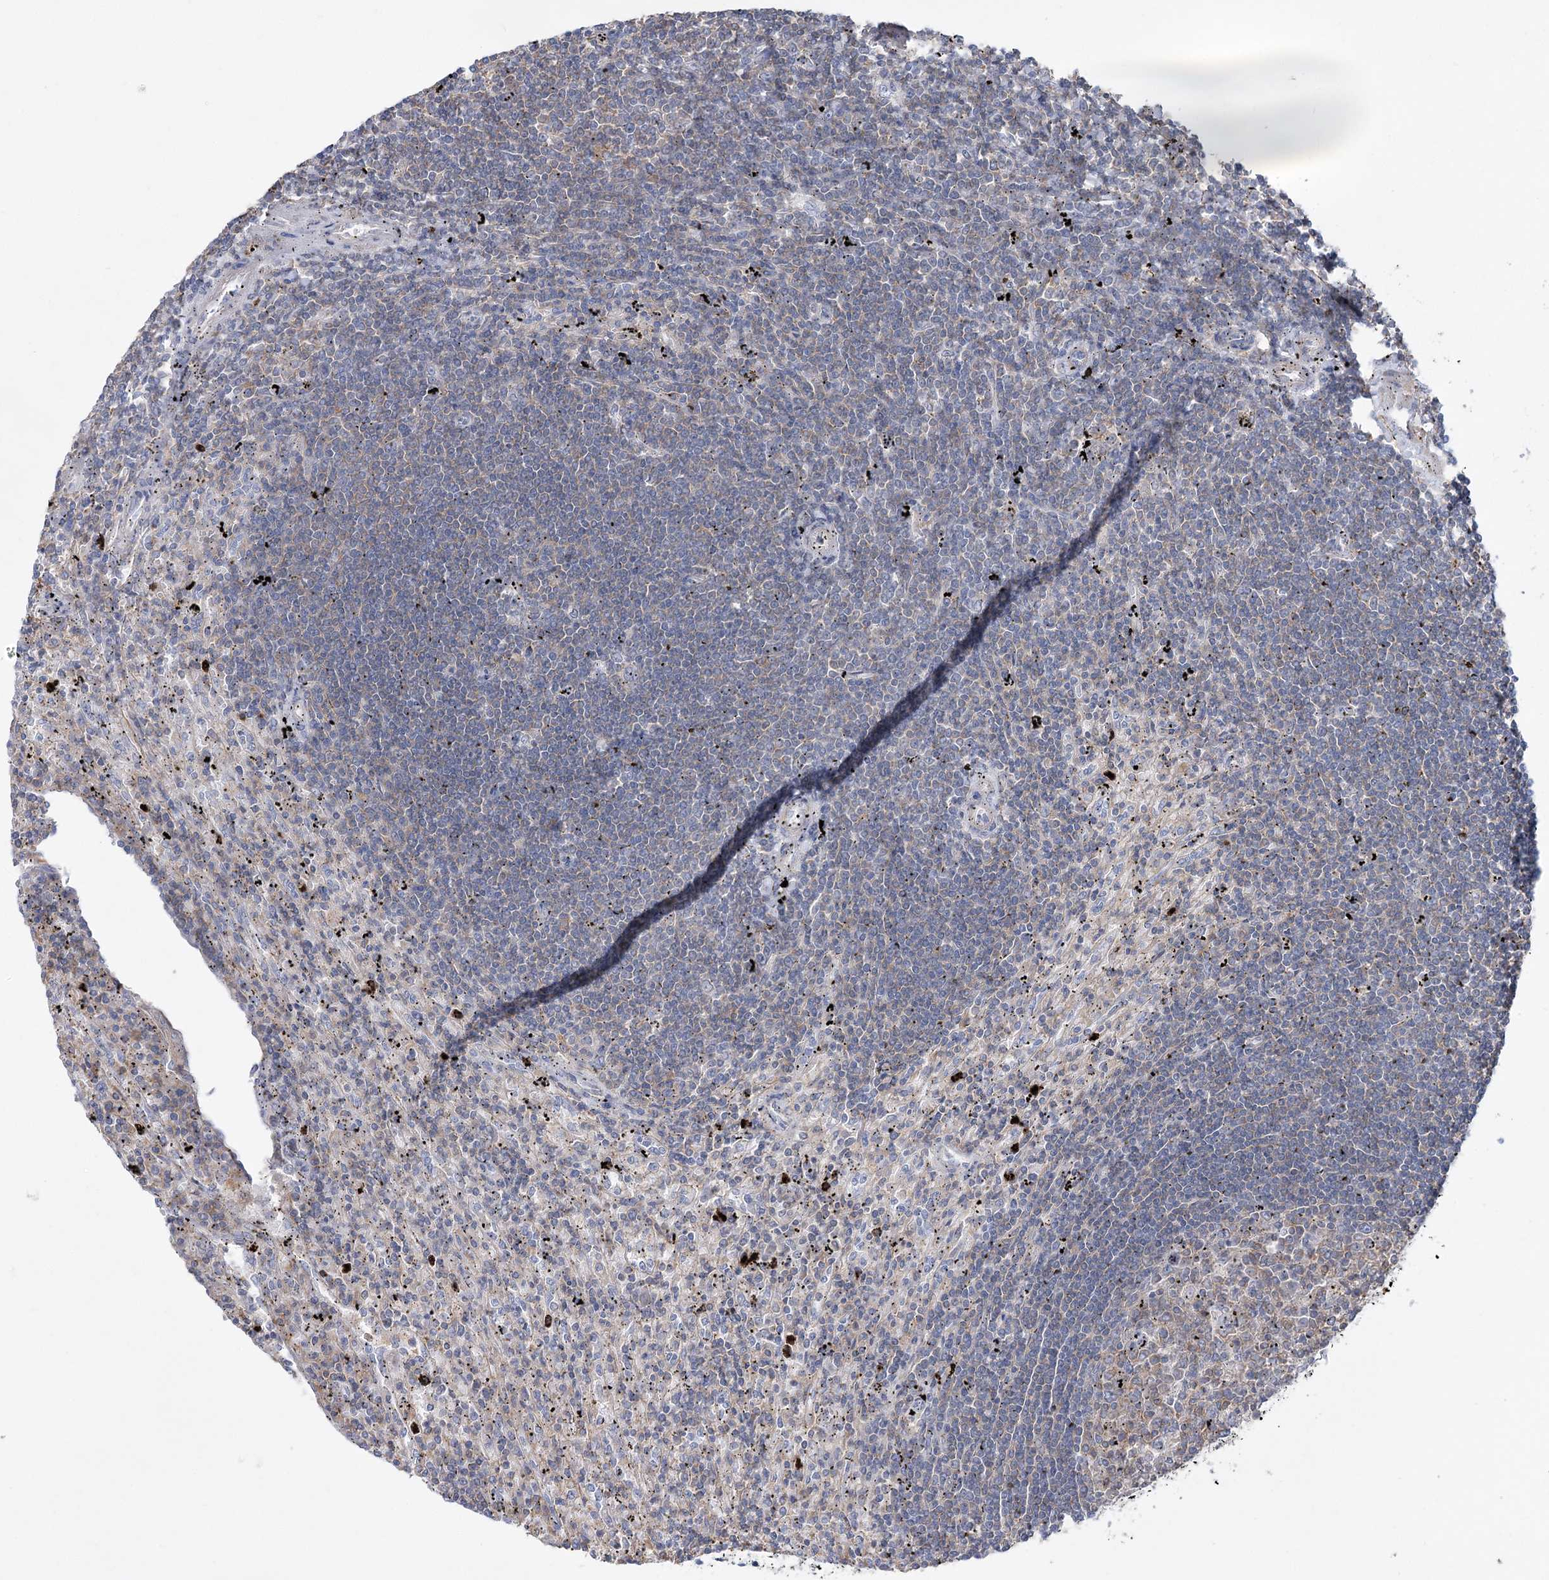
{"staining": {"intensity": "negative", "quantity": "none", "location": "none"}, "tissue": "lymphoma", "cell_type": "Tumor cells", "image_type": "cancer", "snomed": [{"axis": "morphology", "description": "Malignant lymphoma, non-Hodgkin's type, Low grade"}, {"axis": "topography", "description": "Spleen"}], "caption": "A high-resolution micrograph shows immunohistochemistry (IHC) staining of lymphoma, which reveals no significant staining in tumor cells.", "gene": "LARP1B", "patient": {"sex": "male", "age": 76}}